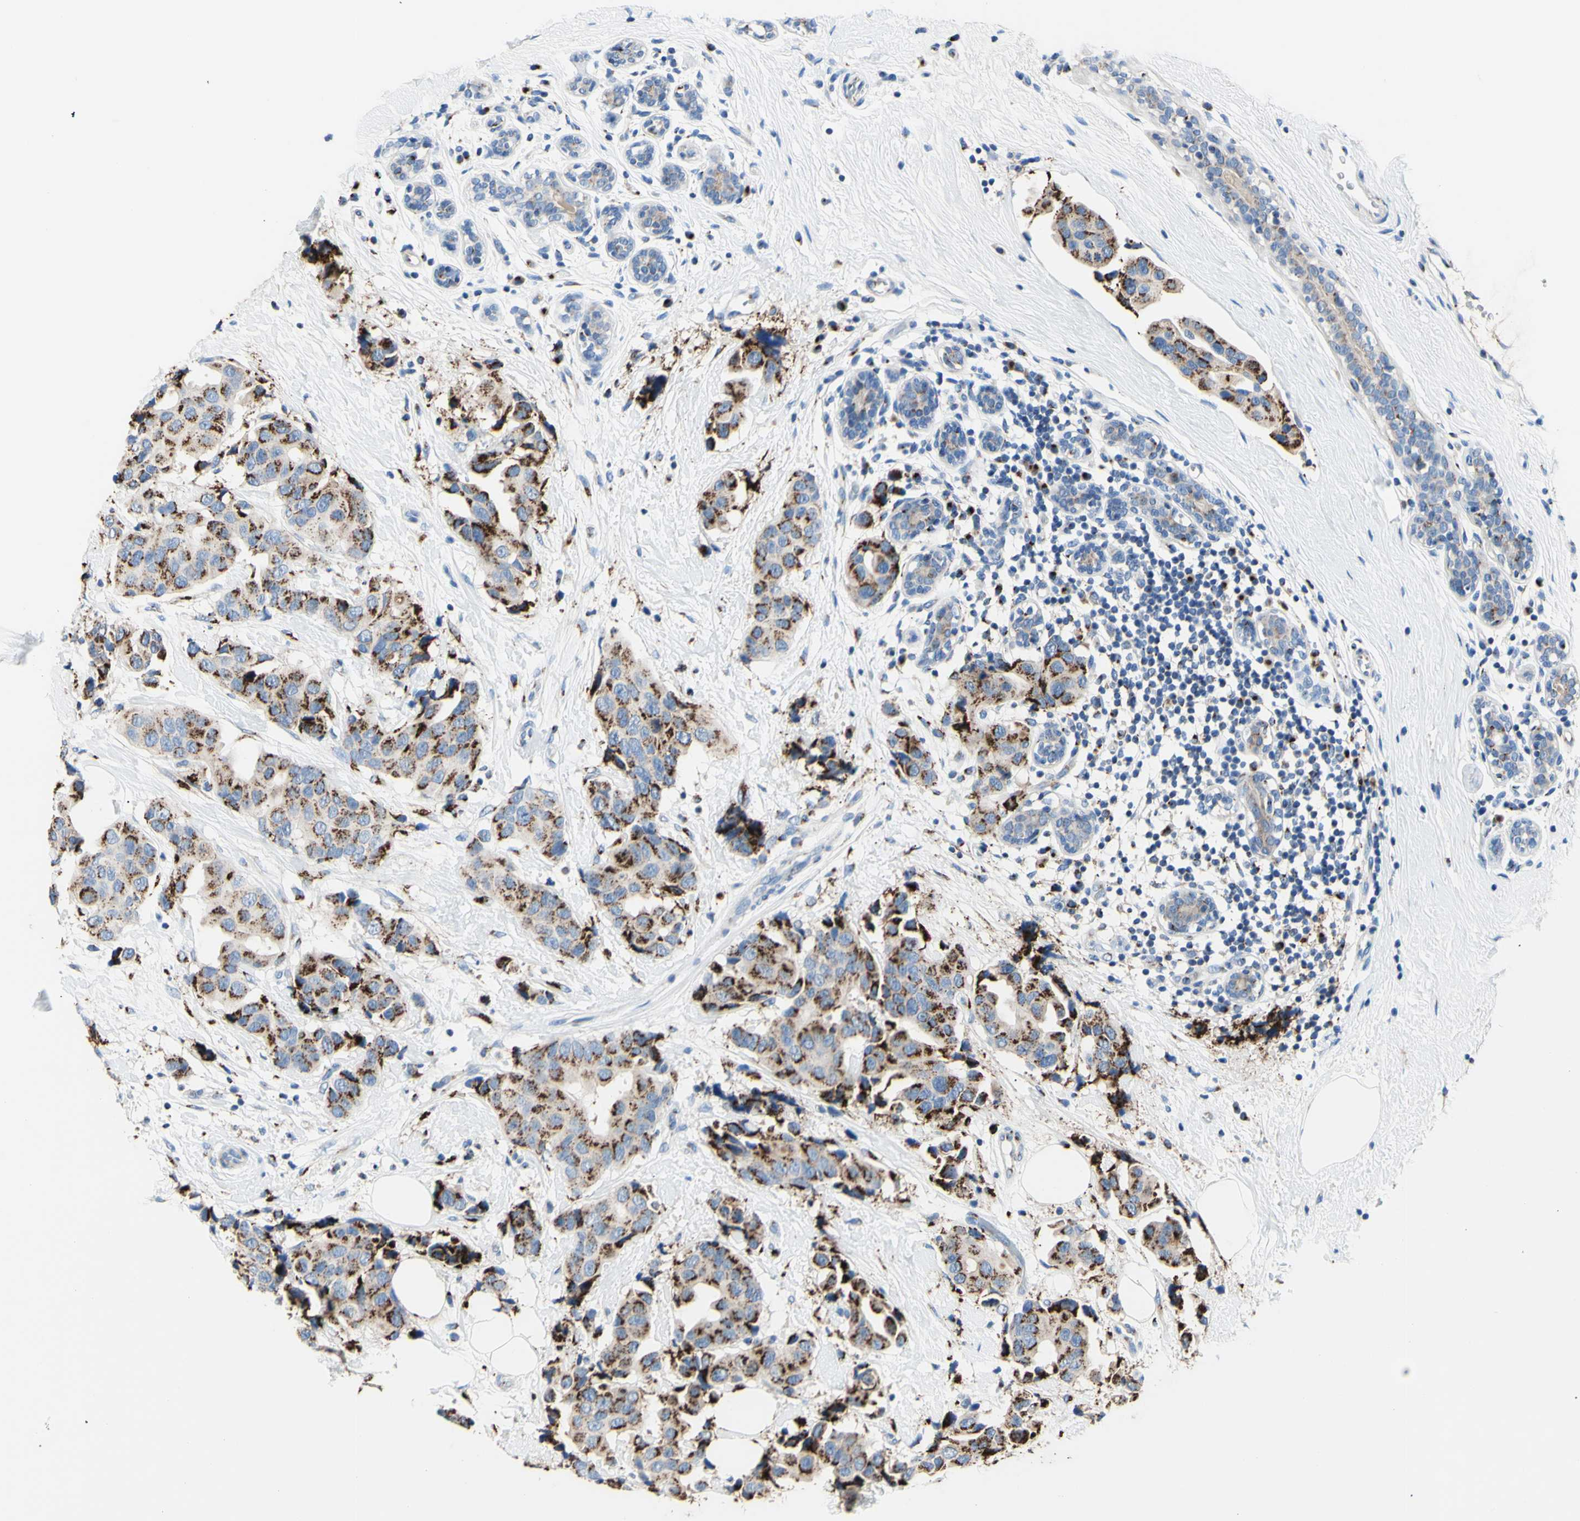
{"staining": {"intensity": "moderate", "quantity": "25%-75%", "location": "cytoplasmic/membranous"}, "tissue": "breast cancer", "cell_type": "Tumor cells", "image_type": "cancer", "snomed": [{"axis": "morphology", "description": "Normal tissue, NOS"}, {"axis": "morphology", "description": "Duct carcinoma"}, {"axis": "topography", "description": "Breast"}], "caption": "Protein staining by immunohistochemistry (IHC) demonstrates moderate cytoplasmic/membranous expression in approximately 25%-75% of tumor cells in breast cancer (infiltrating ductal carcinoma).", "gene": "GALNT2", "patient": {"sex": "female", "age": 39}}